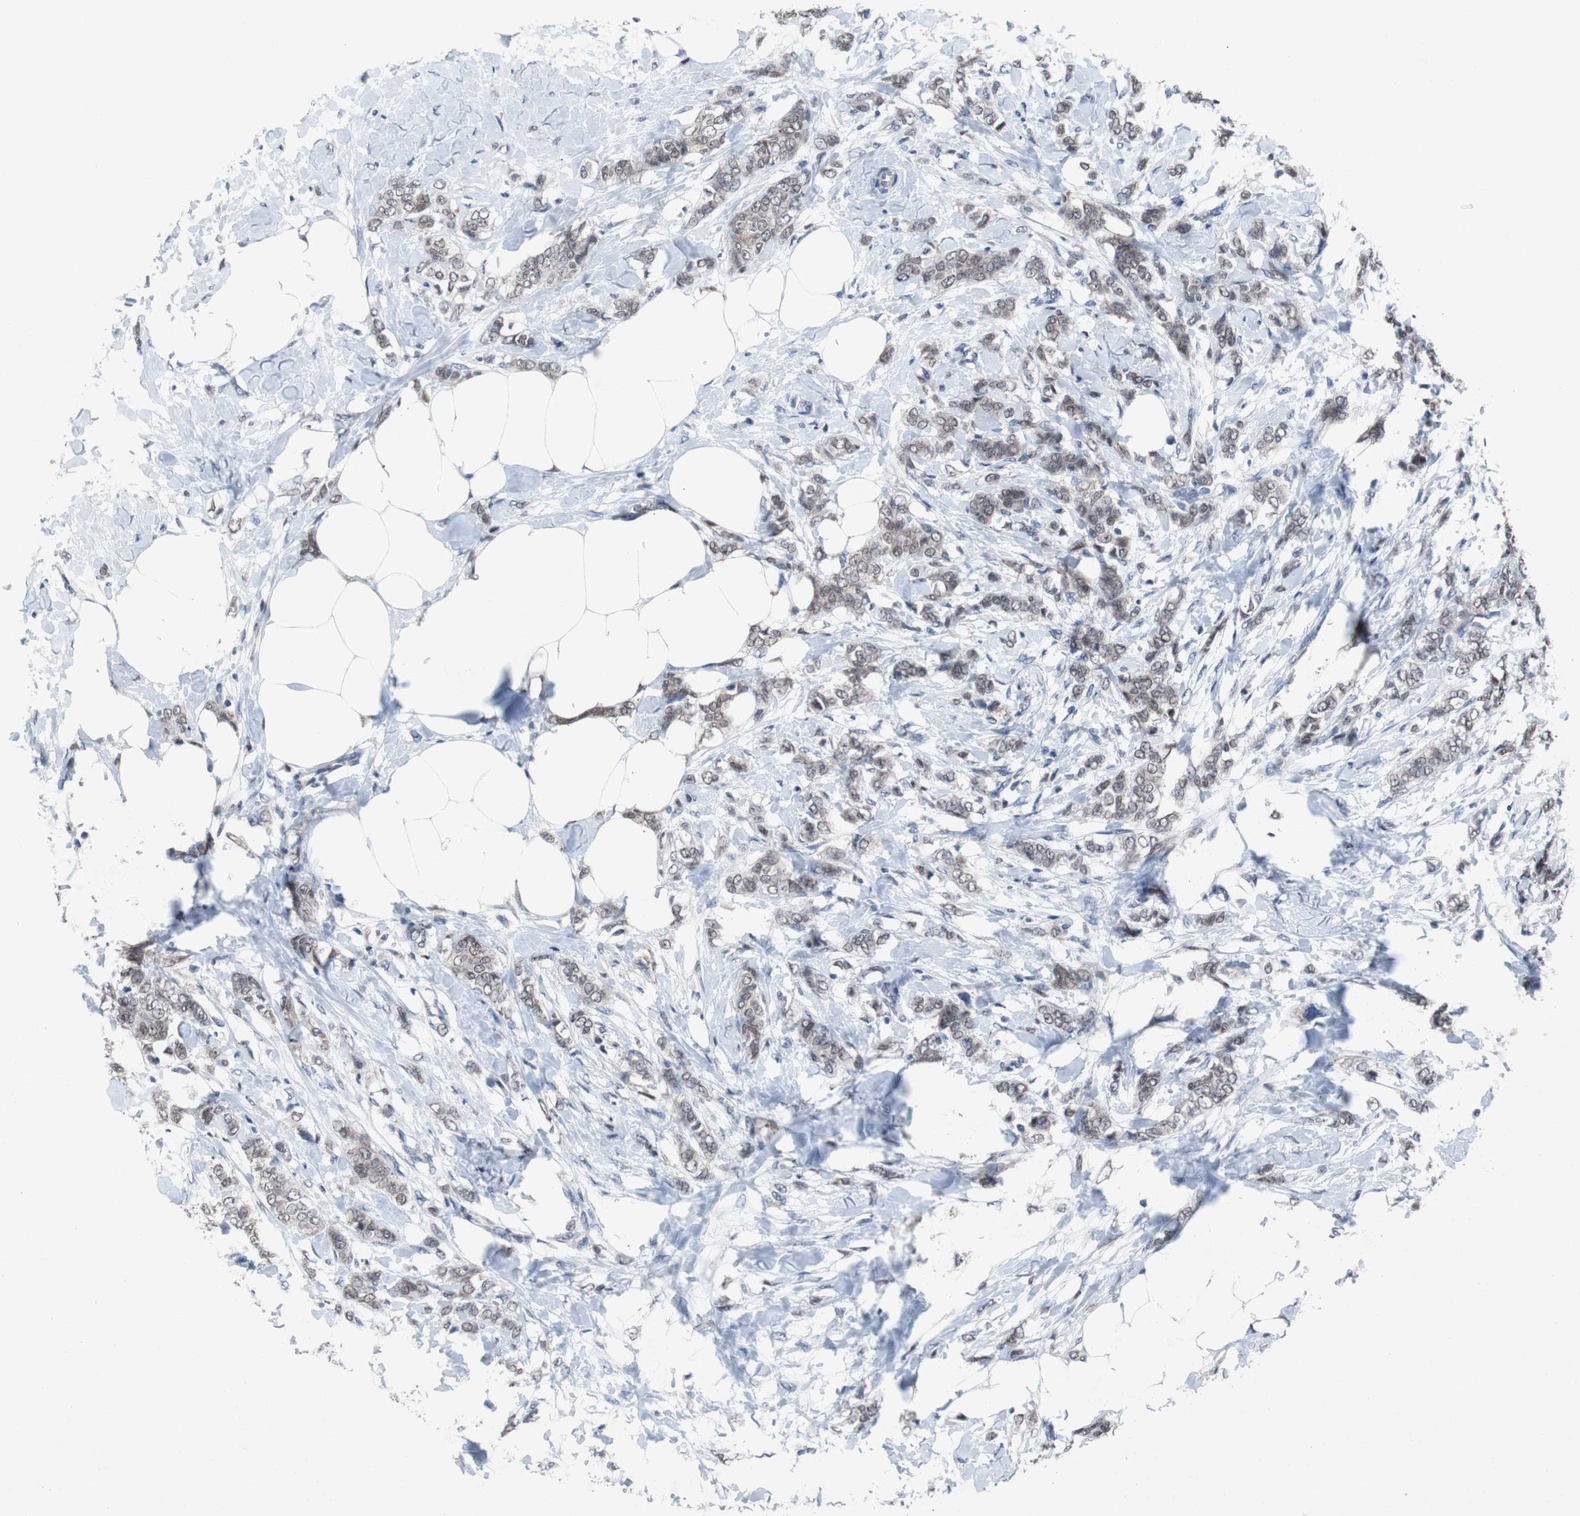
{"staining": {"intensity": "weak", "quantity": ">75%", "location": "nuclear"}, "tissue": "breast cancer", "cell_type": "Tumor cells", "image_type": "cancer", "snomed": [{"axis": "morphology", "description": "Lobular carcinoma, in situ"}, {"axis": "morphology", "description": "Lobular carcinoma"}, {"axis": "topography", "description": "Breast"}], "caption": "Brown immunohistochemical staining in human lobular carcinoma in situ (breast) reveals weak nuclear staining in about >75% of tumor cells.", "gene": "RBM47", "patient": {"sex": "female", "age": 41}}